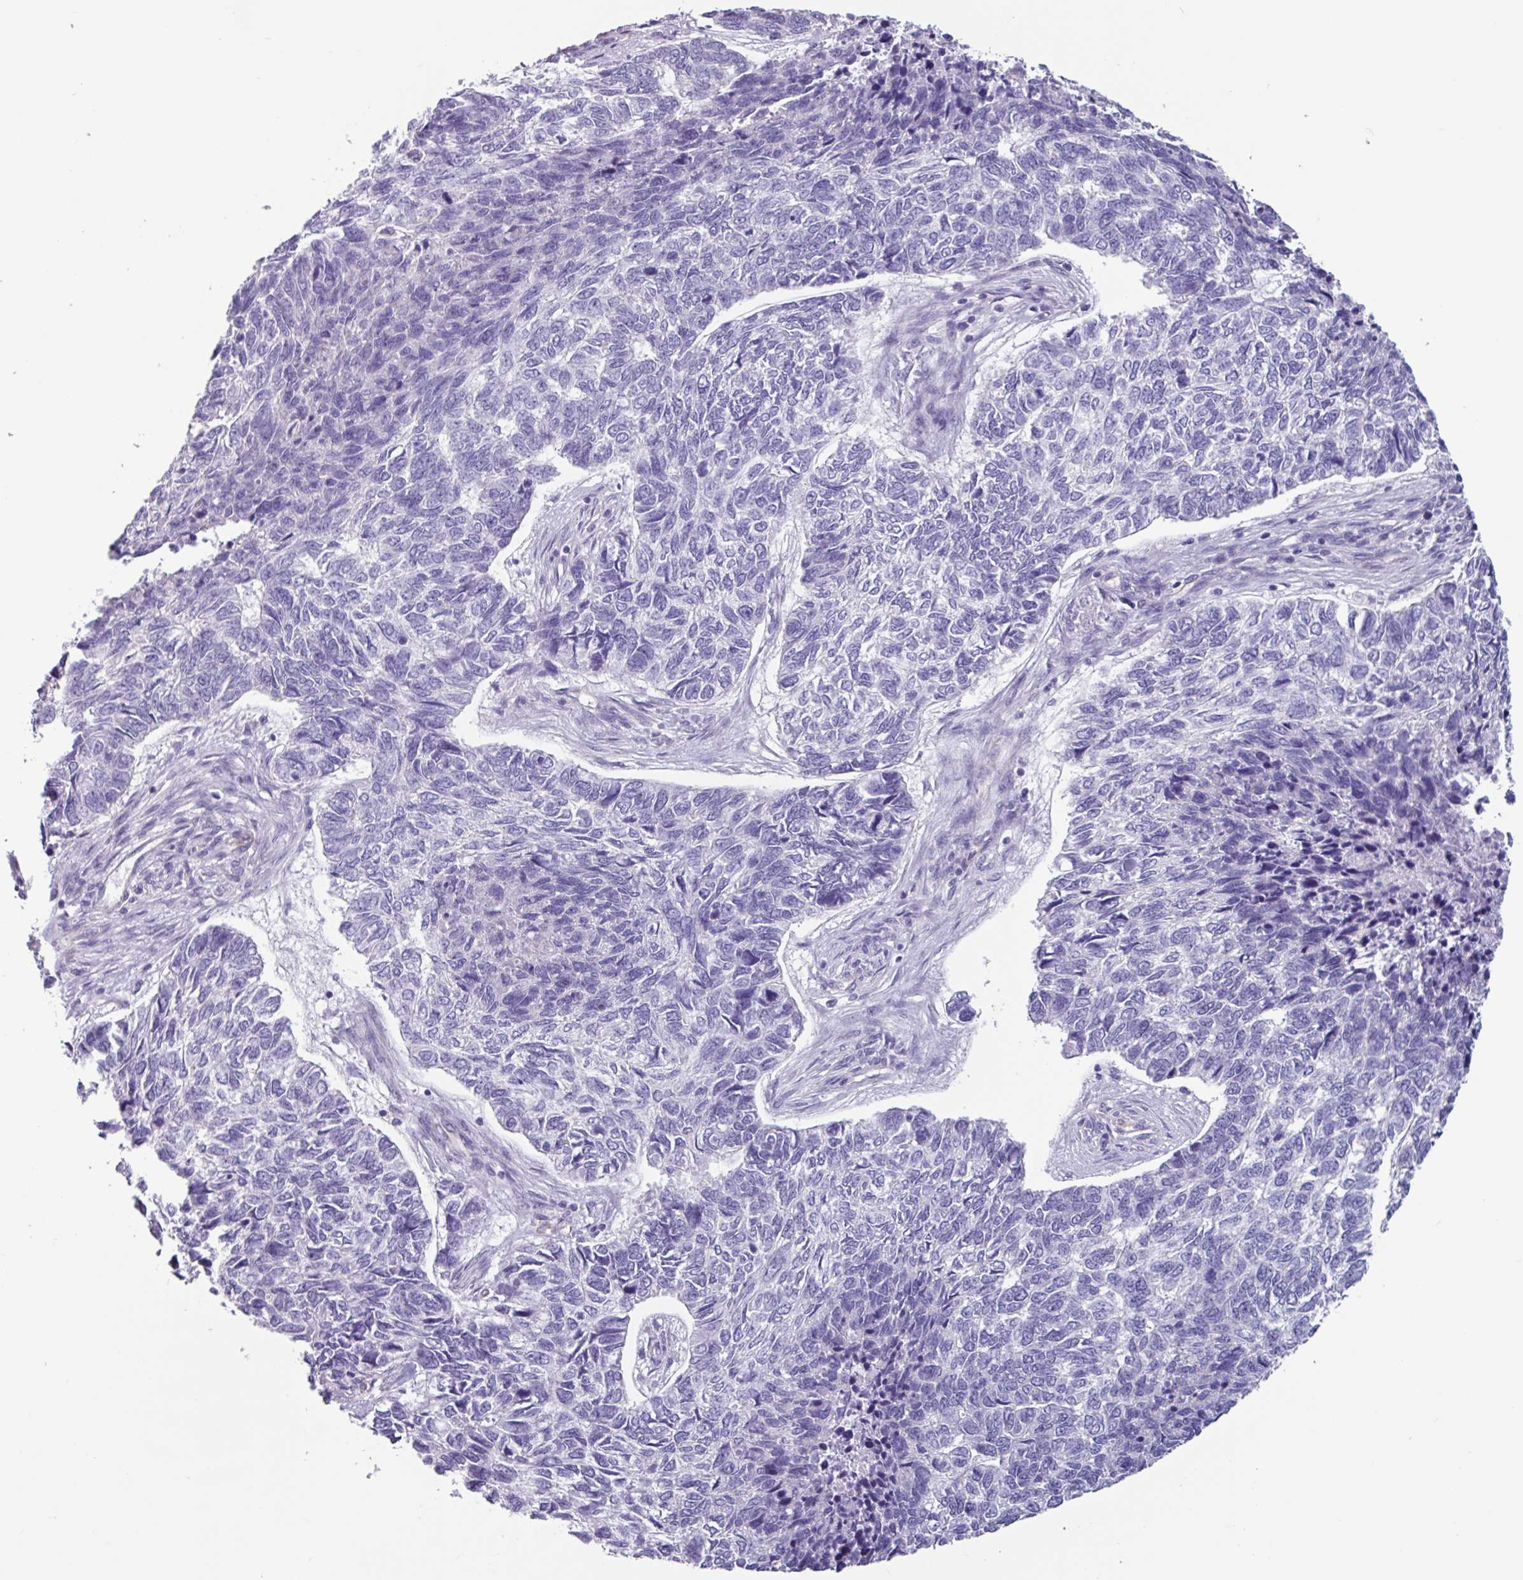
{"staining": {"intensity": "negative", "quantity": "none", "location": "none"}, "tissue": "skin cancer", "cell_type": "Tumor cells", "image_type": "cancer", "snomed": [{"axis": "morphology", "description": "Basal cell carcinoma"}, {"axis": "topography", "description": "Skin"}], "caption": "Immunohistochemical staining of skin cancer displays no significant expression in tumor cells. Brightfield microscopy of immunohistochemistry (IHC) stained with DAB (brown) and hematoxylin (blue), captured at high magnification.", "gene": "BTD", "patient": {"sex": "female", "age": 65}}